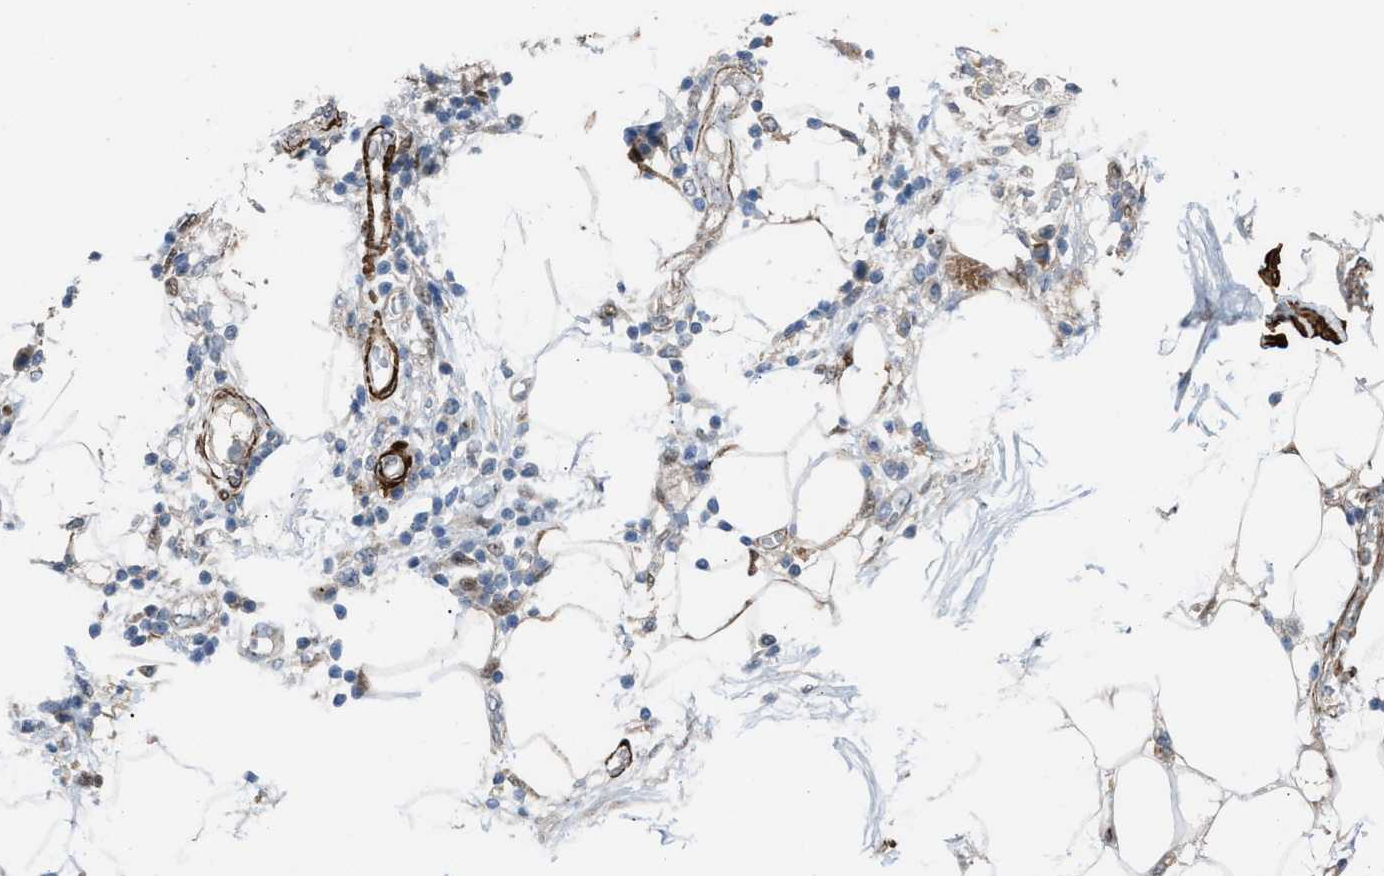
{"staining": {"intensity": "moderate", "quantity": ">75%", "location": "cytoplasmic/membranous"}, "tissue": "adipose tissue", "cell_type": "Adipocytes", "image_type": "normal", "snomed": [{"axis": "morphology", "description": "Normal tissue, NOS"}, {"axis": "morphology", "description": "Adenocarcinoma, NOS"}, {"axis": "topography", "description": "Duodenum"}, {"axis": "topography", "description": "Peripheral nerve tissue"}], "caption": "DAB (3,3'-diaminobenzidine) immunohistochemical staining of unremarkable human adipose tissue exhibits moderate cytoplasmic/membranous protein staining in approximately >75% of adipocytes. (DAB = brown stain, brightfield microscopy at high magnification).", "gene": "NQO2", "patient": {"sex": "female", "age": 60}}